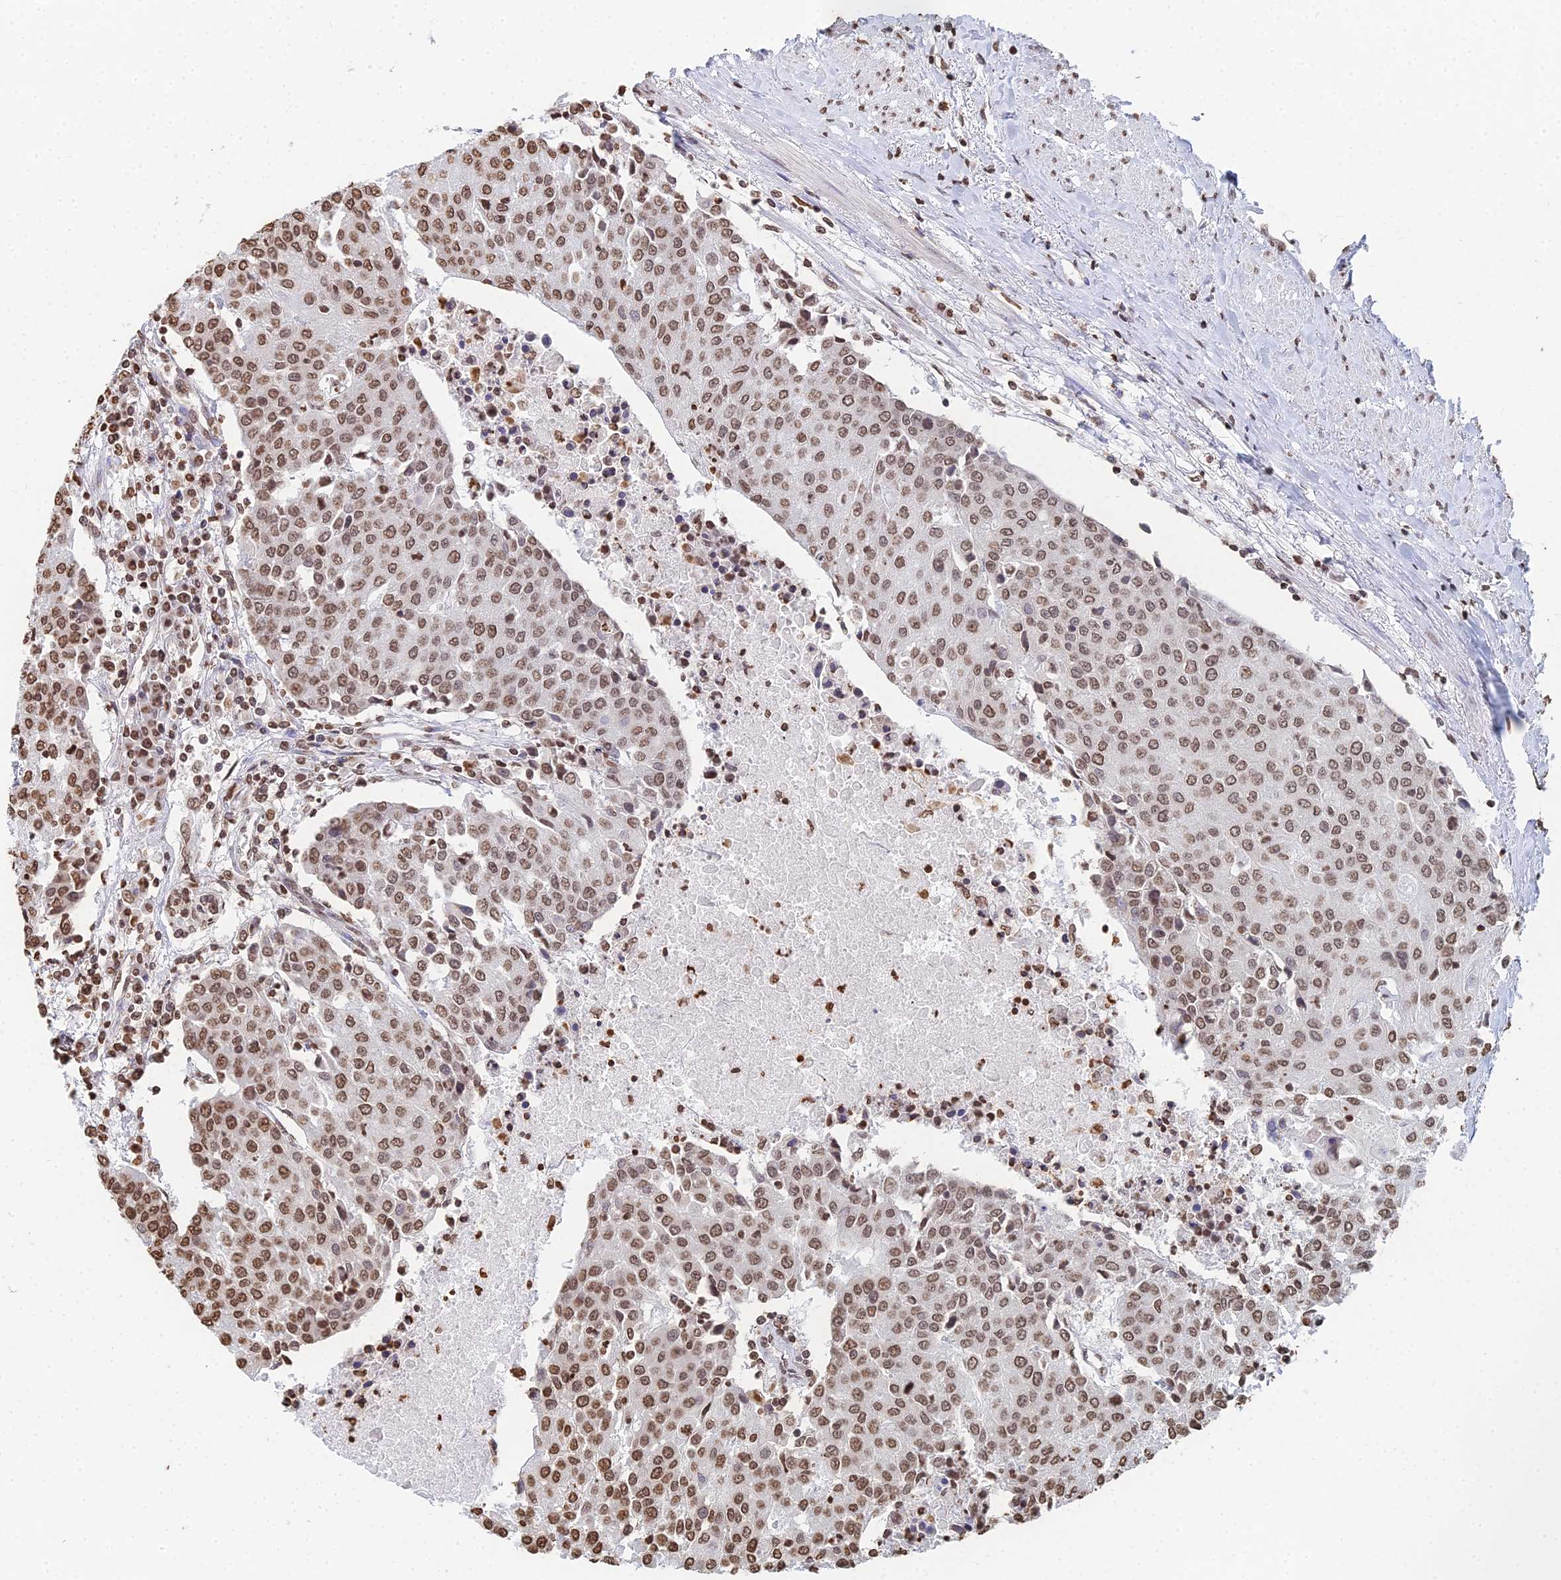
{"staining": {"intensity": "moderate", "quantity": ">75%", "location": "nuclear"}, "tissue": "urothelial cancer", "cell_type": "Tumor cells", "image_type": "cancer", "snomed": [{"axis": "morphology", "description": "Urothelial carcinoma, High grade"}, {"axis": "topography", "description": "Urinary bladder"}], "caption": "Human high-grade urothelial carcinoma stained for a protein (brown) shows moderate nuclear positive positivity in approximately >75% of tumor cells.", "gene": "GBP3", "patient": {"sex": "female", "age": 85}}